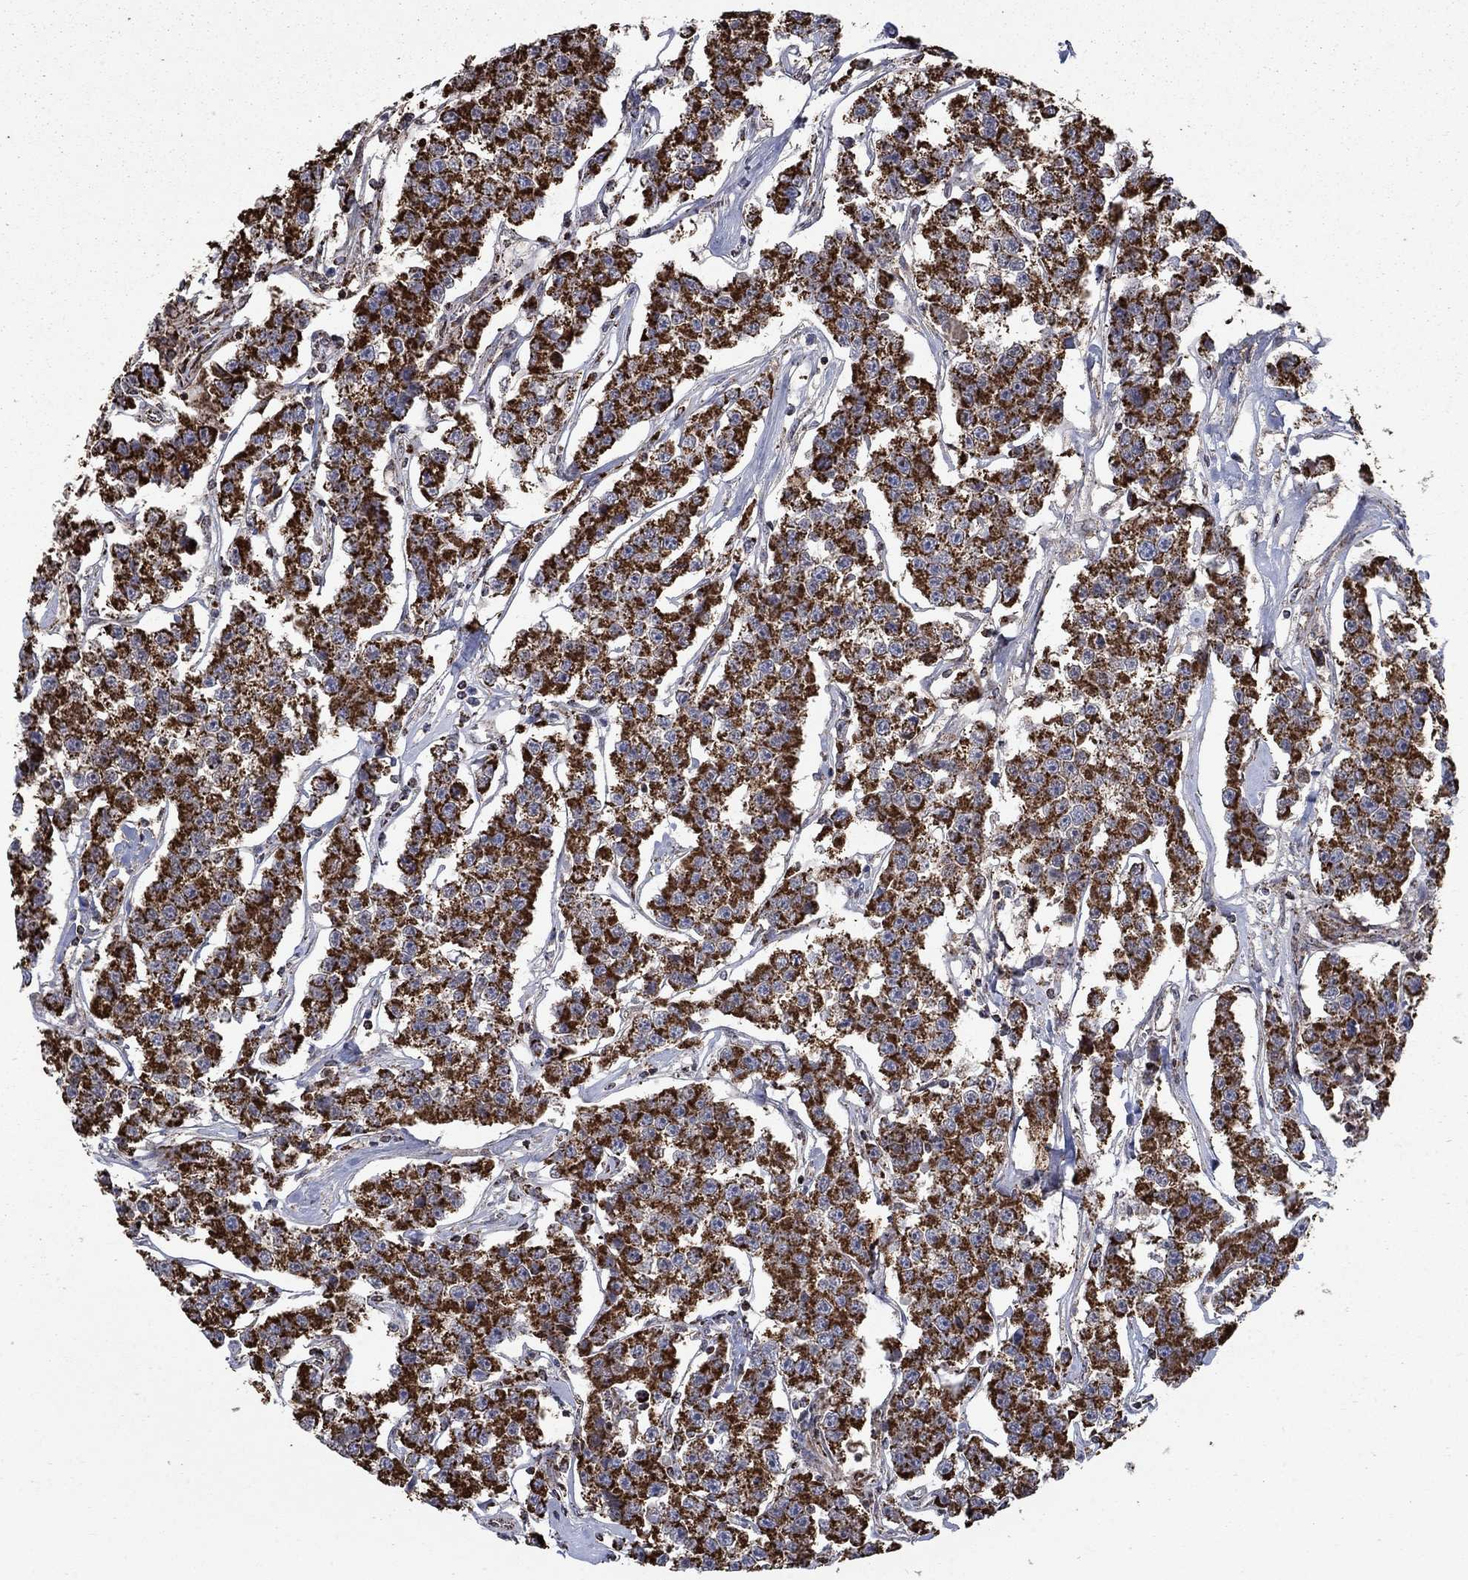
{"staining": {"intensity": "strong", "quantity": ">75%", "location": "cytoplasmic/membranous"}, "tissue": "testis cancer", "cell_type": "Tumor cells", "image_type": "cancer", "snomed": [{"axis": "morphology", "description": "Seminoma, NOS"}, {"axis": "topography", "description": "Testis"}], "caption": "There is high levels of strong cytoplasmic/membranous expression in tumor cells of testis cancer (seminoma), as demonstrated by immunohistochemical staining (brown color).", "gene": "MOAP1", "patient": {"sex": "male", "age": 59}}